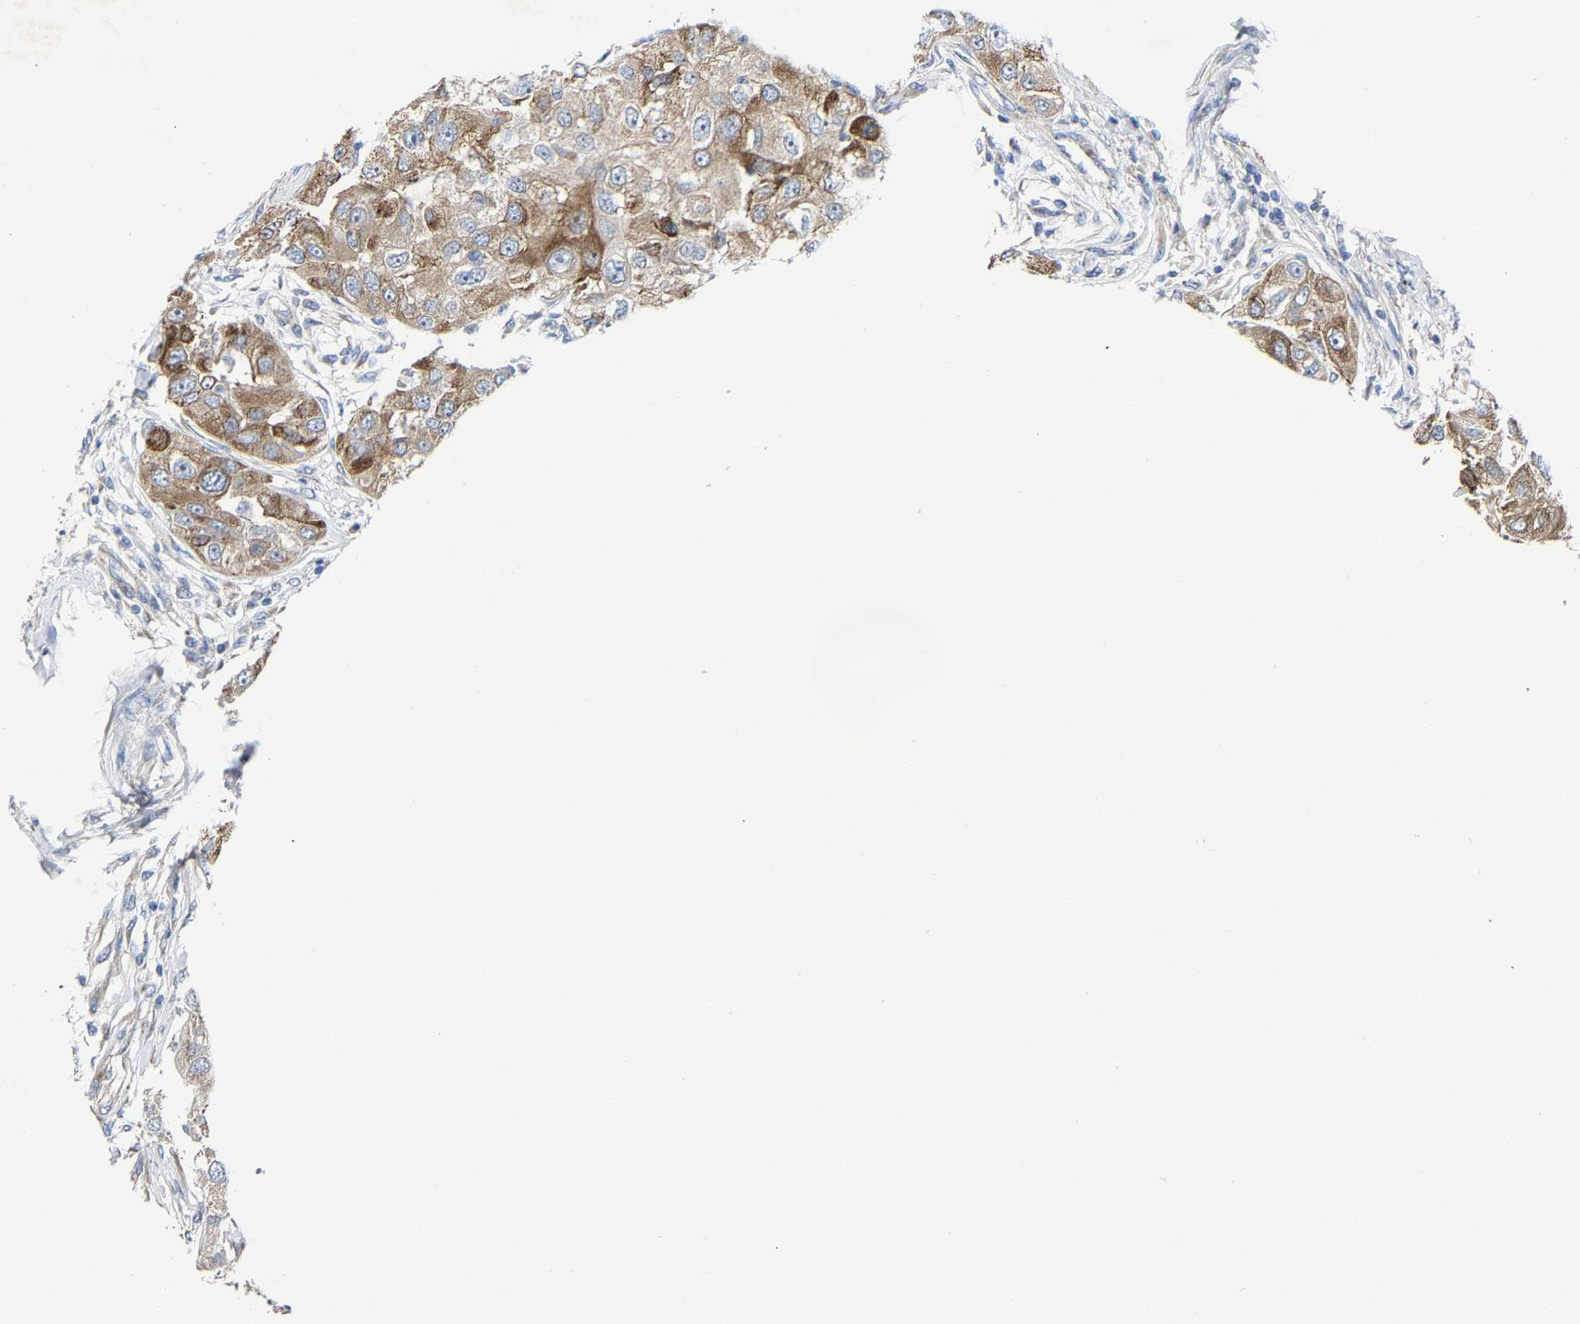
{"staining": {"intensity": "moderate", "quantity": "25%-75%", "location": "cytoplasmic/membranous"}, "tissue": "head and neck cancer", "cell_type": "Tumor cells", "image_type": "cancer", "snomed": [{"axis": "morphology", "description": "Normal tissue, NOS"}, {"axis": "morphology", "description": "Squamous cell carcinoma, NOS"}, {"axis": "topography", "description": "Skeletal muscle"}, {"axis": "topography", "description": "Head-Neck"}], "caption": "A brown stain shows moderate cytoplasmic/membranous expression of a protein in head and neck cancer tumor cells.", "gene": "PPP1R15A", "patient": {"sex": "male", "age": 51}}